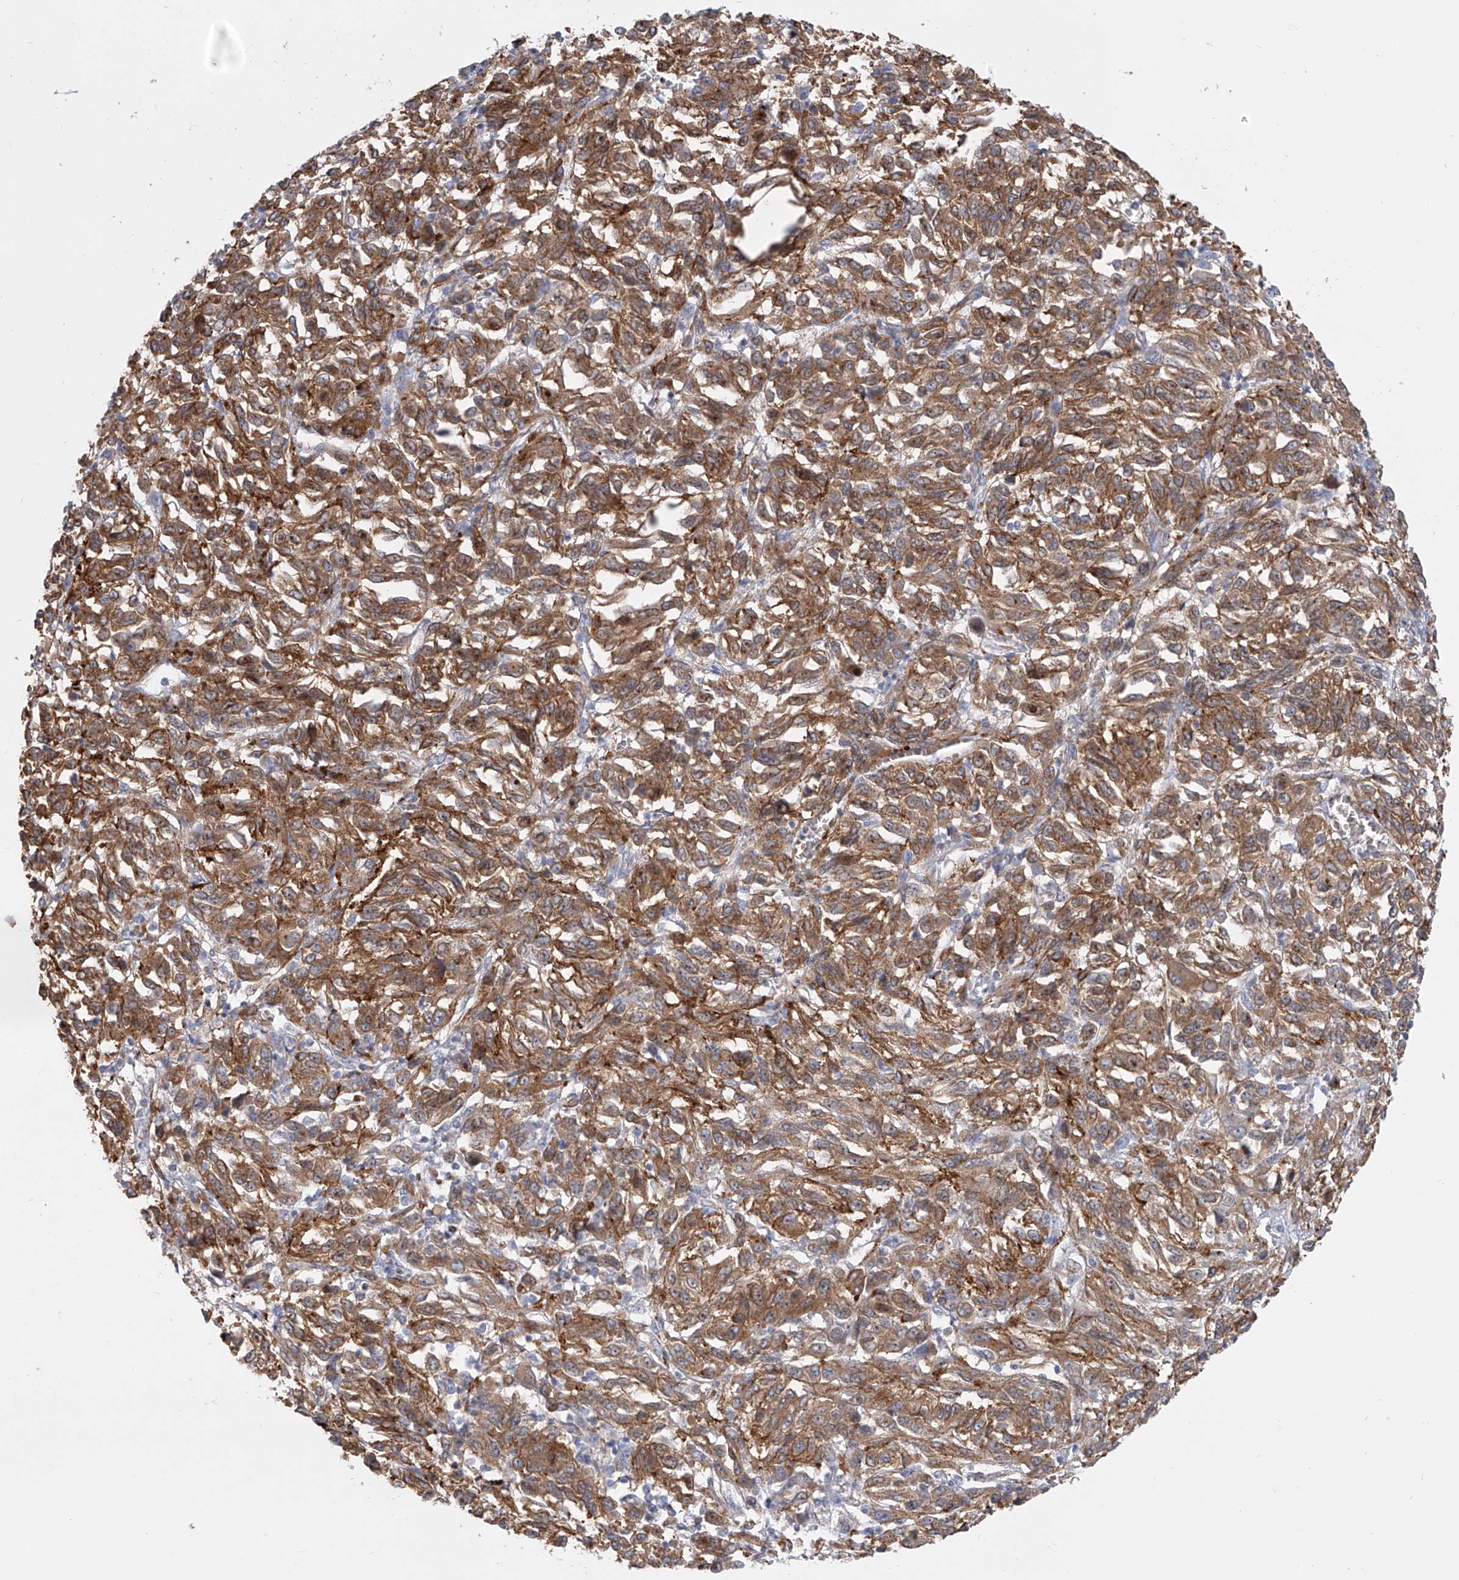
{"staining": {"intensity": "moderate", "quantity": ">75%", "location": "cytoplasmic/membranous"}, "tissue": "melanoma", "cell_type": "Tumor cells", "image_type": "cancer", "snomed": [{"axis": "morphology", "description": "Malignant melanoma, Metastatic site"}, {"axis": "topography", "description": "Lung"}], "caption": "Human malignant melanoma (metastatic site) stained with a protein marker reveals moderate staining in tumor cells.", "gene": "LRRC1", "patient": {"sex": "male", "age": 64}}